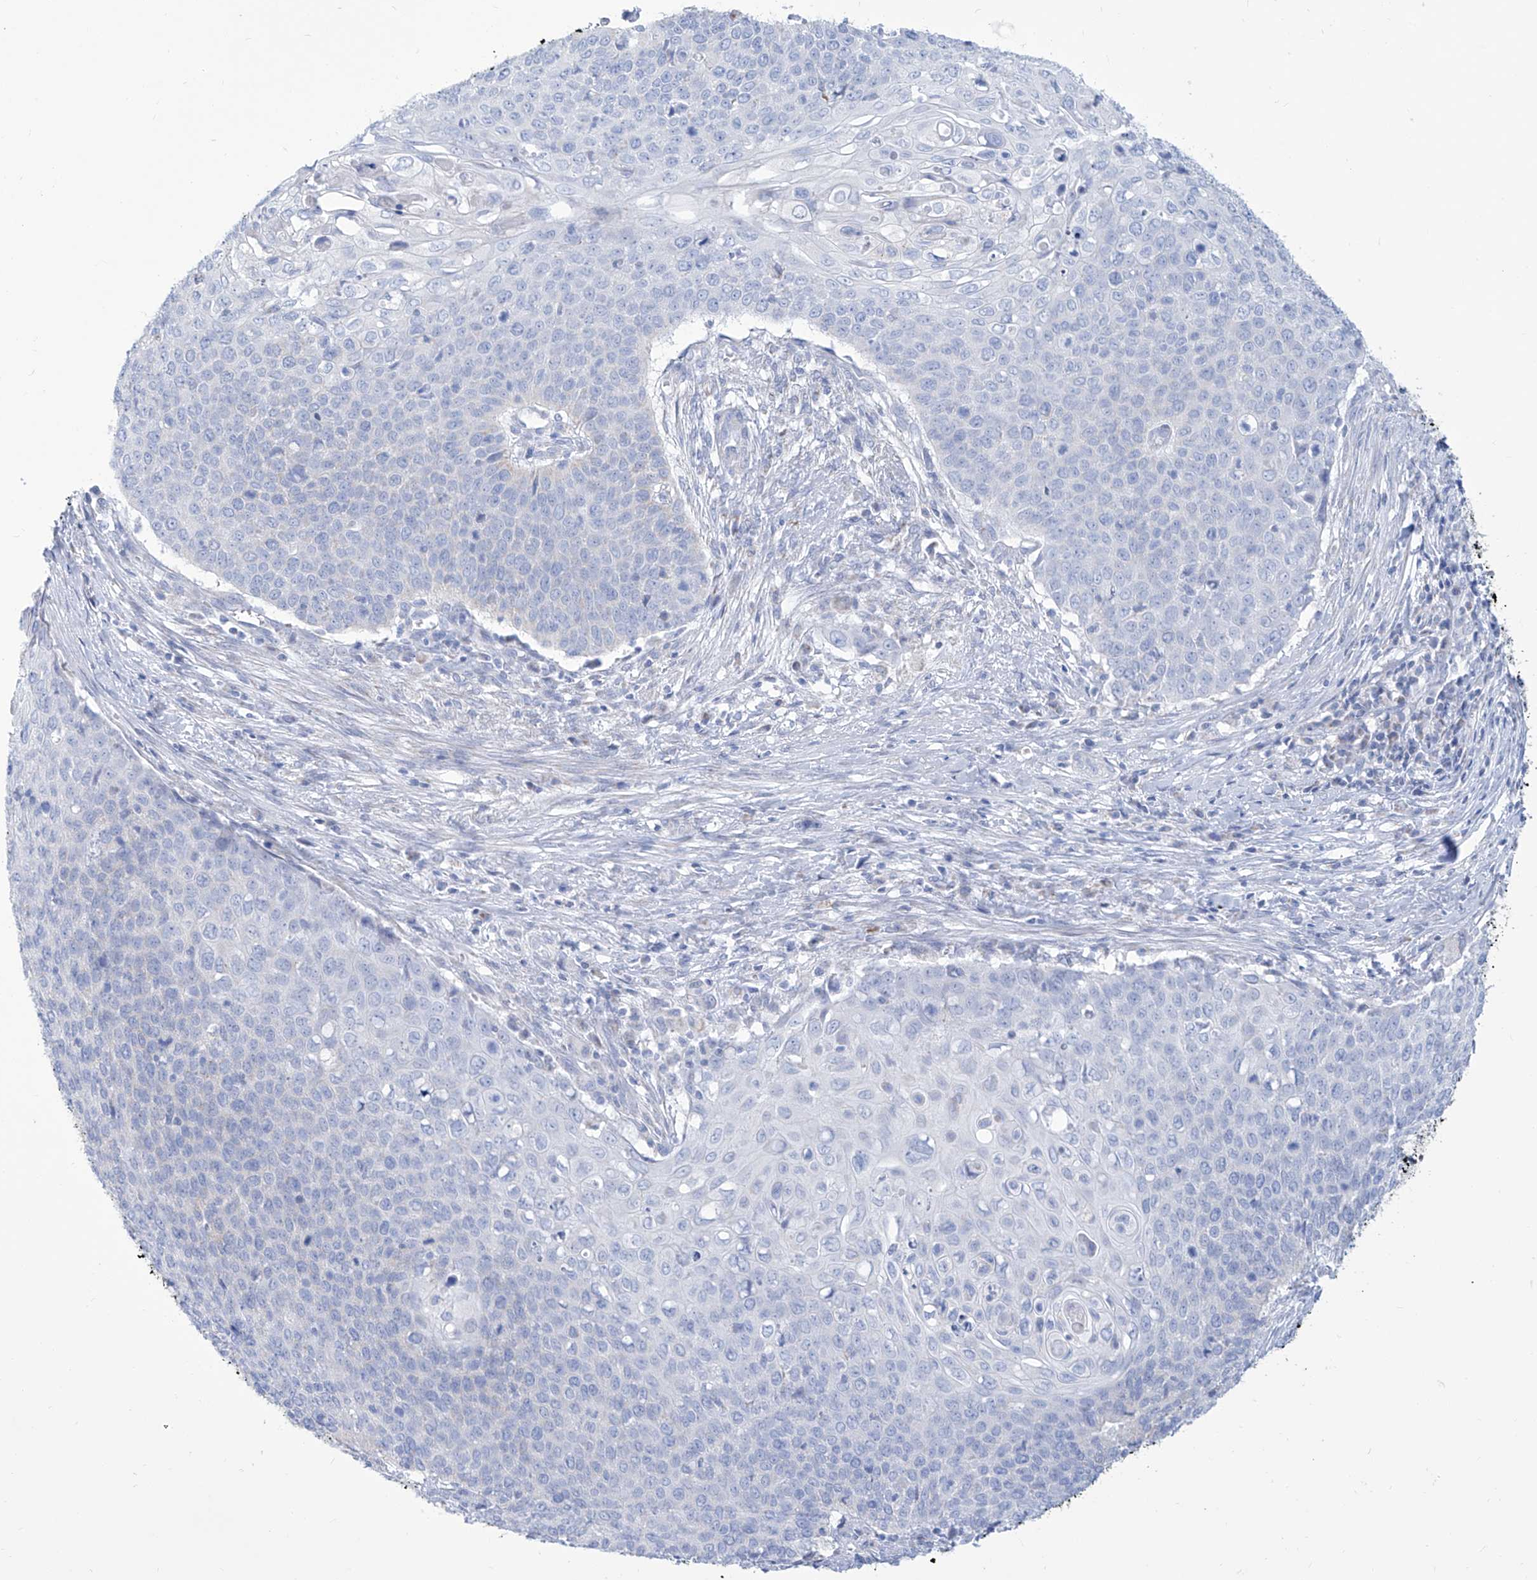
{"staining": {"intensity": "negative", "quantity": "none", "location": "none"}, "tissue": "cervical cancer", "cell_type": "Tumor cells", "image_type": "cancer", "snomed": [{"axis": "morphology", "description": "Squamous cell carcinoma, NOS"}, {"axis": "topography", "description": "Cervix"}], "caption": "Tumor cells show no significant protein positivity in squamous cell carcinoma (cervical).", "gene": "ALDH6A1", "patient": {"sex": "female", "age": 39}}